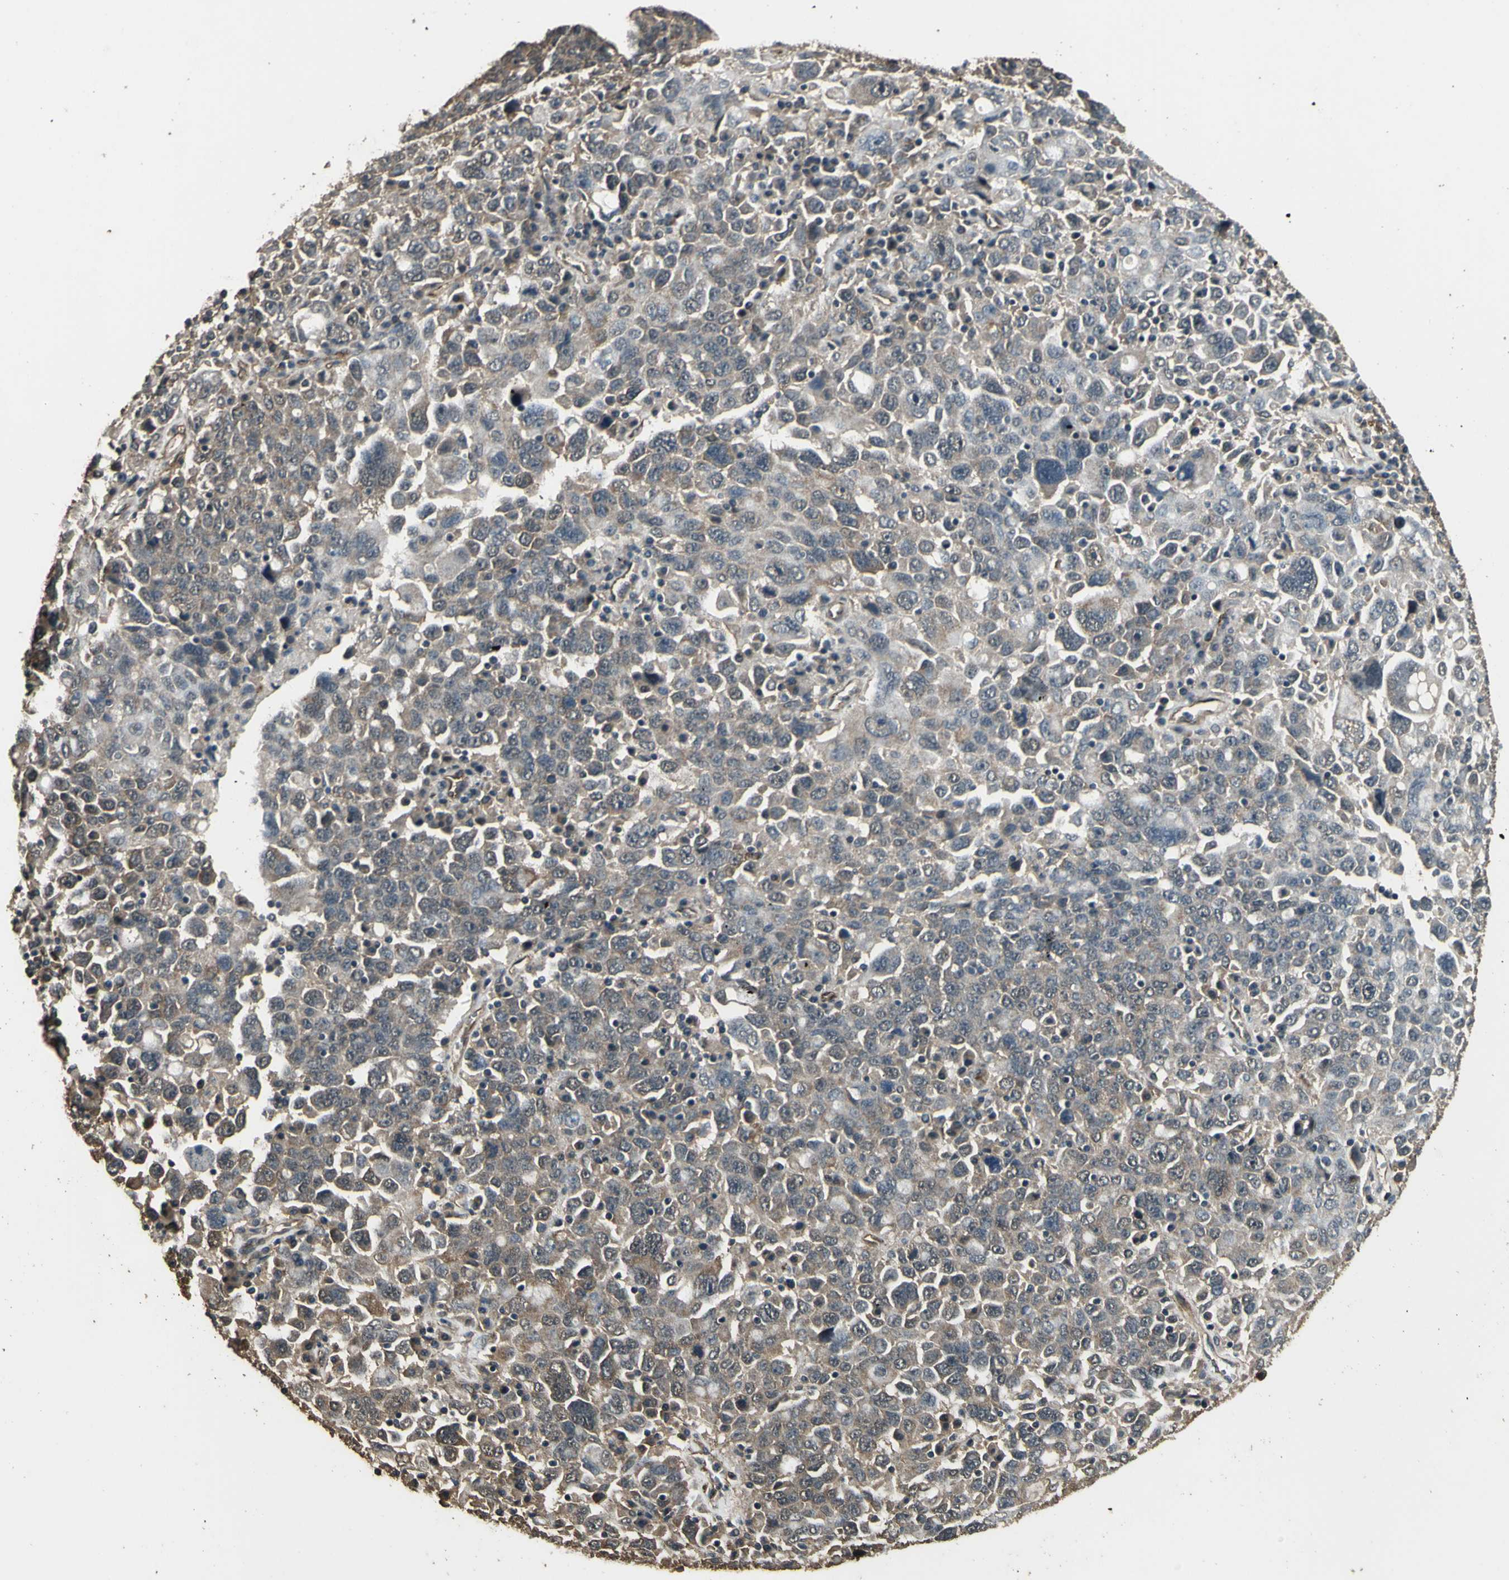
{"staining": {"intensity": "weak", "quantity": ">75%", "location": "cytoplasmic/membranous"}, "tissue": "ovarian cancer", "cell_type": "Tumor cells", "image_type": "cancer", "snomed": [{"axis": "morphology", "description": "Carcinoma, endometroid"}, {"axis": "topography", "description": "Ovary"}], "caption": "Immunohistochemistry (IHC) histopathology image of endometroid carcinoma (ovarian) stained for a protein (brown), which reveals low levels of weak cytoplasmic/membranous positivity in about >75% of tumor cells.", "gene": "TSPO", "patient": {"sex": "female", "age": 62}}